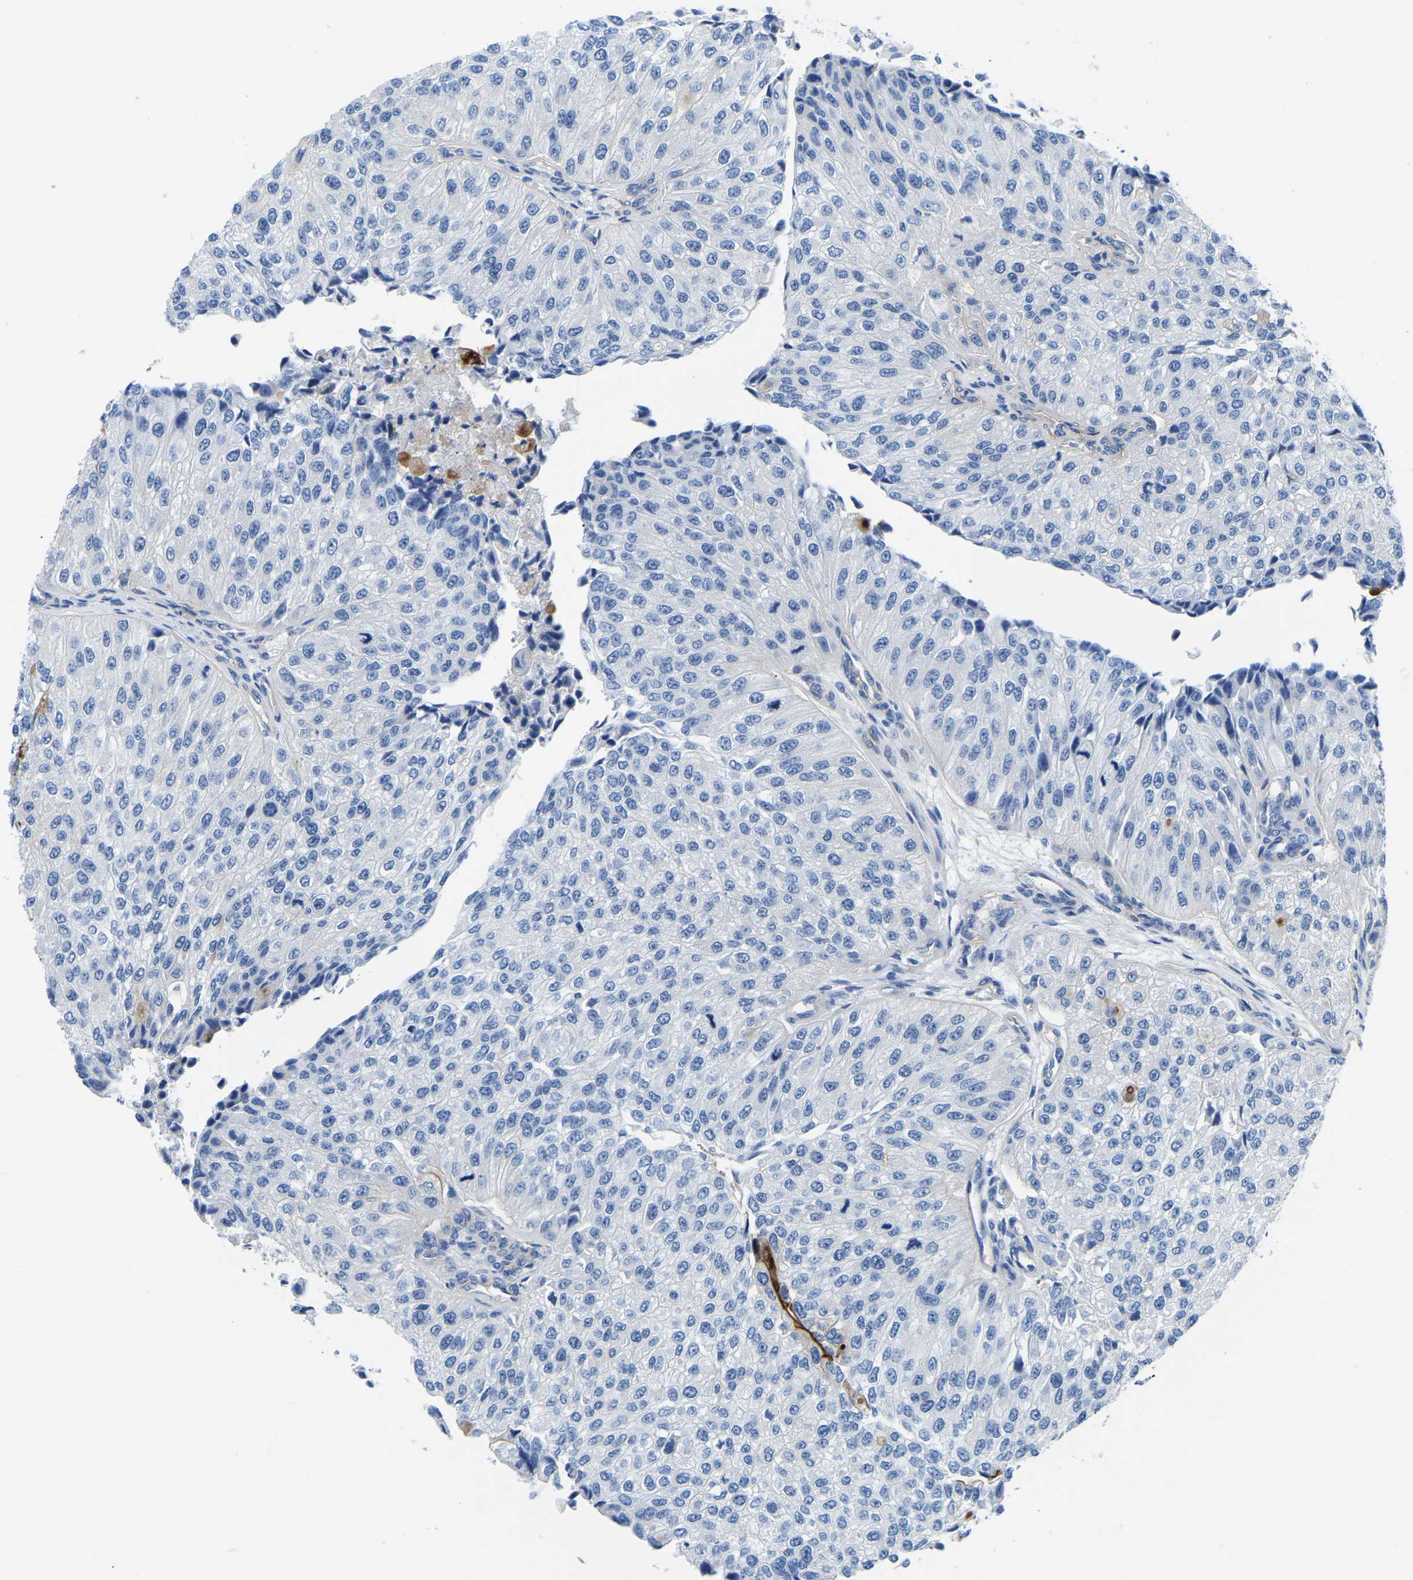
{"staining": {"intensity": "negative", "quantity": "none", "location": "none"}, "tissue": "urothelial cancer", "cell_type": "Tumor cells", "image_type": "cancer", "snomed": [{"axis": "morphology", "description": "Urothelial carcinoma, High grade"}, {"axis": "topography", "description": "Kidney"}, {"axis": "topography", "description": "Urinary bladder"}], "caption": "An image of human urothelial cancer is negative for staining in tumor cells. (DAB immunohistochemistry visualized using brightfield microscopy, high magnification).", "gene": "UPK3A", "patient": {"sex": "male", "age": 77}}